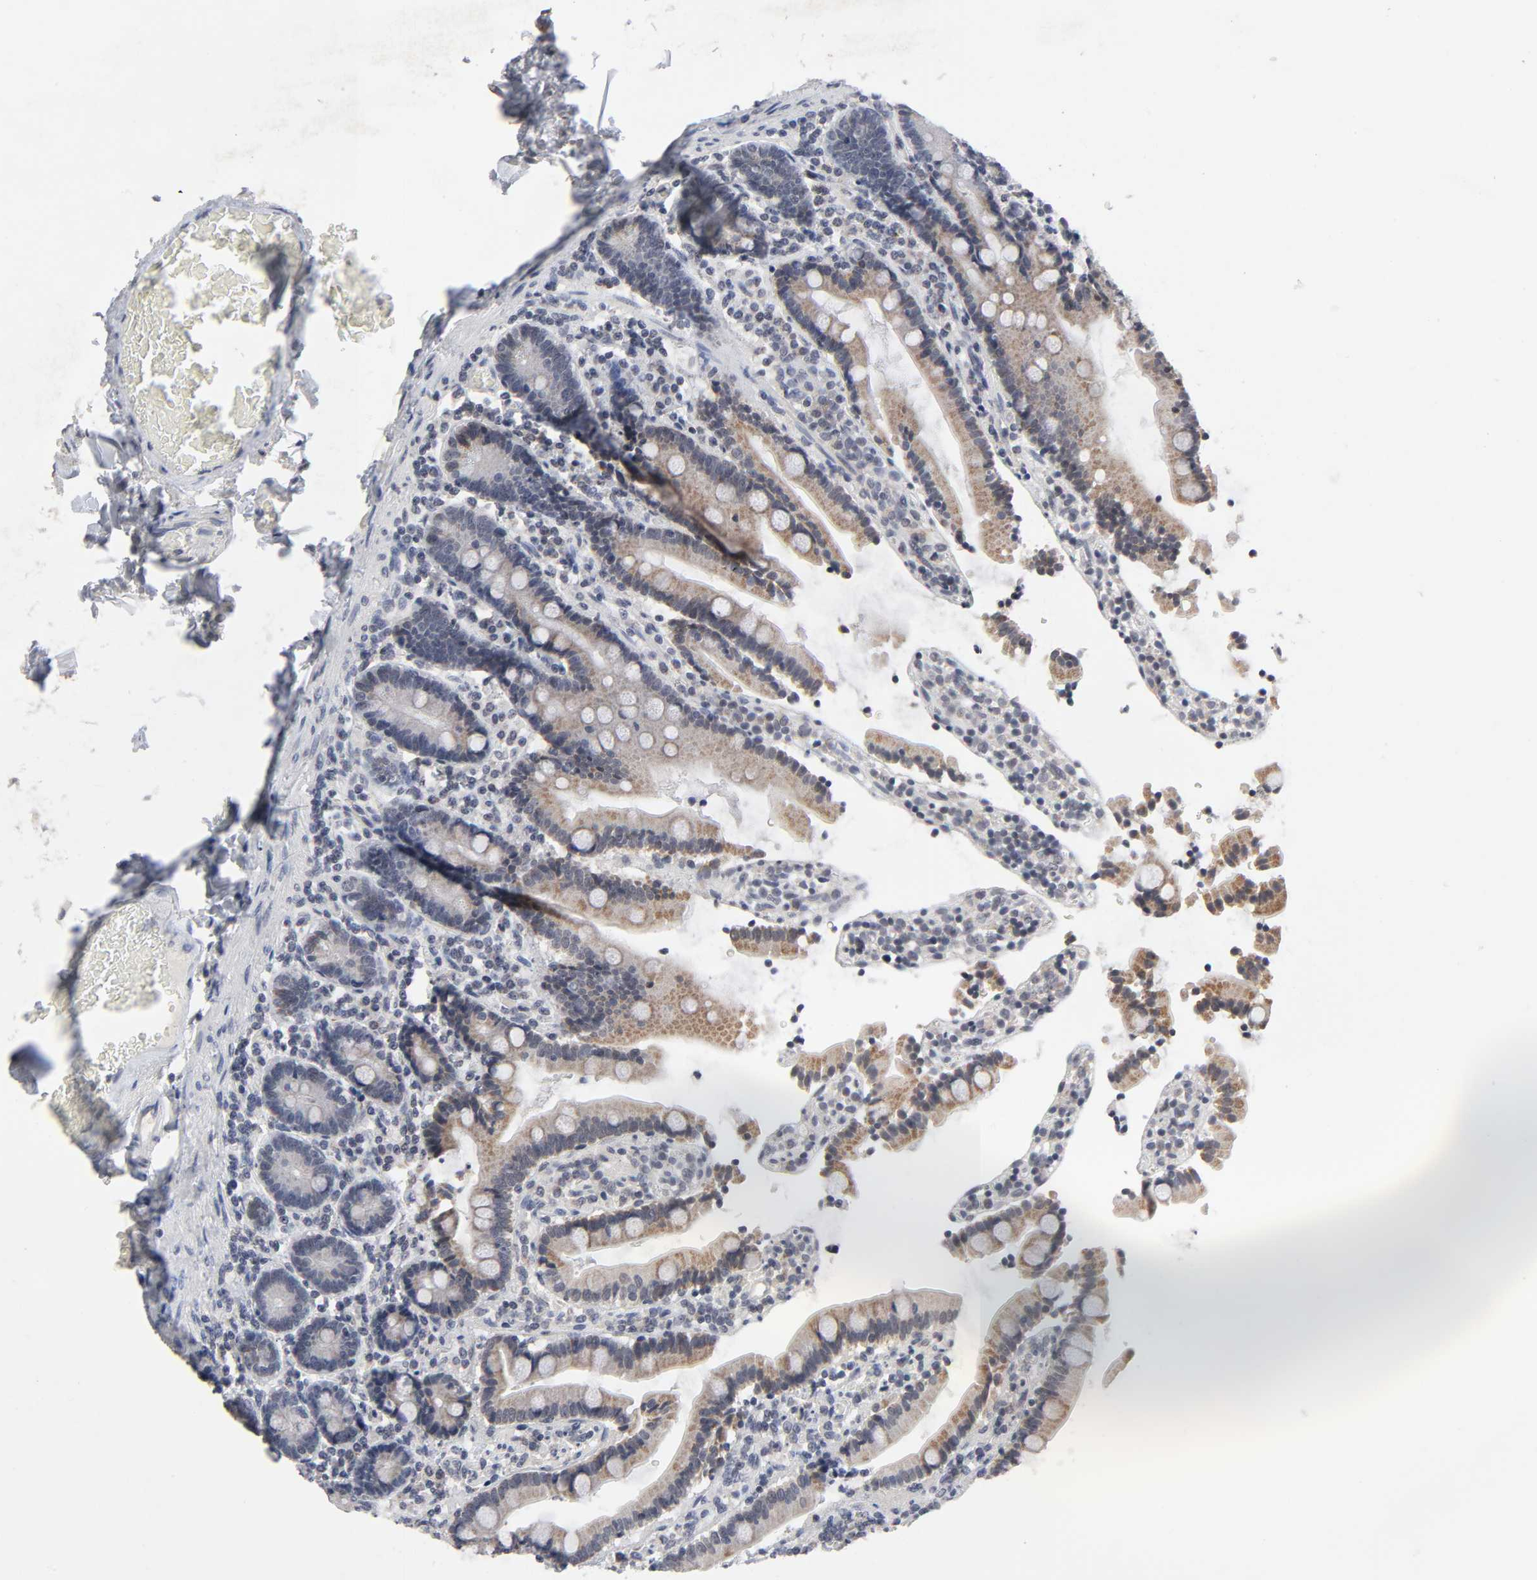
{"staining": {"intensity": "moderate", "quantity": ">75%", "location": "cytoplasmic/membranous"}, "tissue": "duodenum", "cell_type": "Glandular cells", "image_type": "normal", "snomed": [{"axis": "morphology", "description": "Normal tissue, NOS"}, {"axis": "topography", "description": "Duodenum"}], "caption": "The image shows immunohistochemical staining of benign duodenum. There is moderate cytoplasmic/membranous positivity is identified in about >75% of glandular cells. (DAB (3,3'-diaminobenzidine) IHC with brightfield microscopy, high magnification).", "gene": "AUH", "patient": {"sex": "female", "age": 53}}